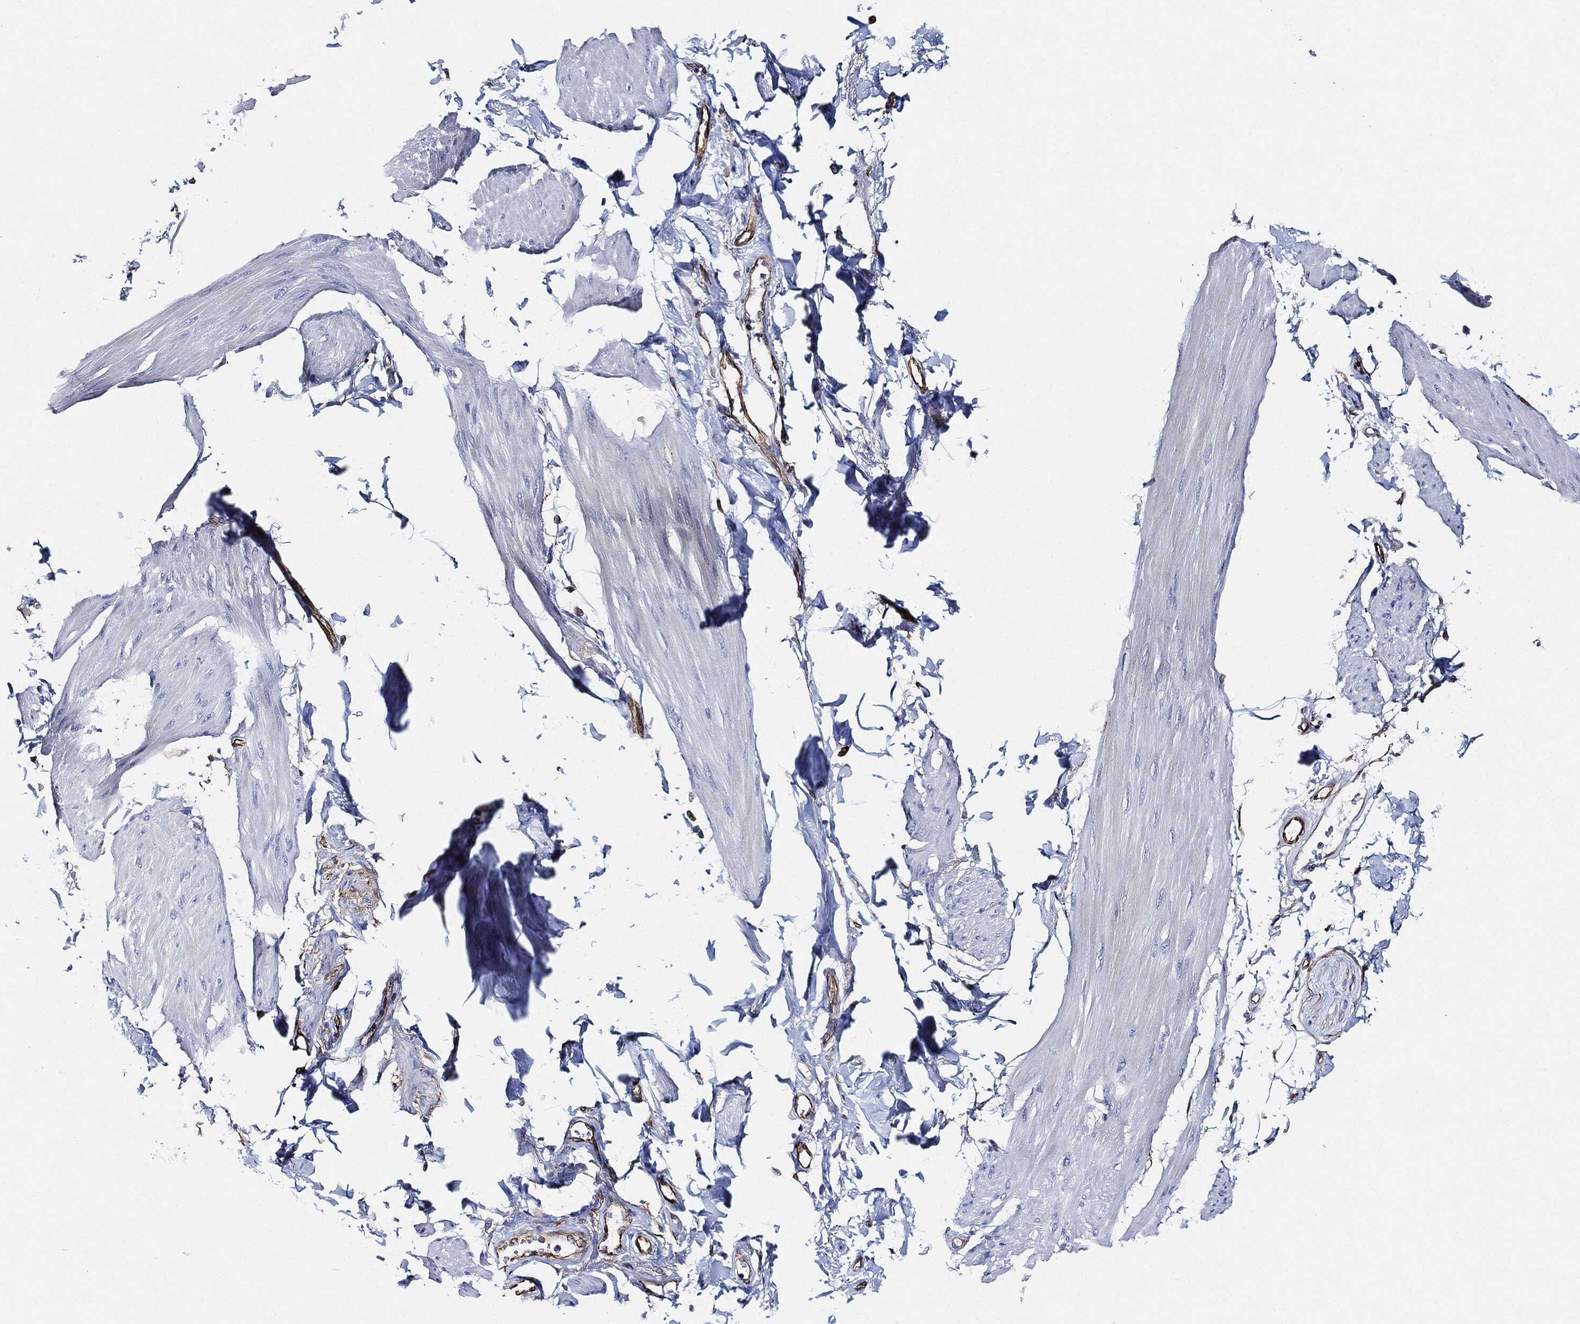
{"staining": {"intensity": "negative", "quantity": "none", "location": "none"}, "tissue": "smooth muscle", "cell_type": "Smooth muscle cells", "image_type": "normal", "snomed": [{"axis": "morphology", "description": "Normal tissue, NOS"}, {"axis": "topography", "description": "Adipose tissue"}, {"axis": "topography", "description": "Smooth muscle"}, {"axis": "topography", "description": "Peripheral nerve tissue"}], "caption": "Human smooth muscle stained for a protein using immunohistochemistry (IHC) displays no staining in smooth muscle cells.", "gene": "THSD1", "patient": {"sex": "male", "age": 83}}